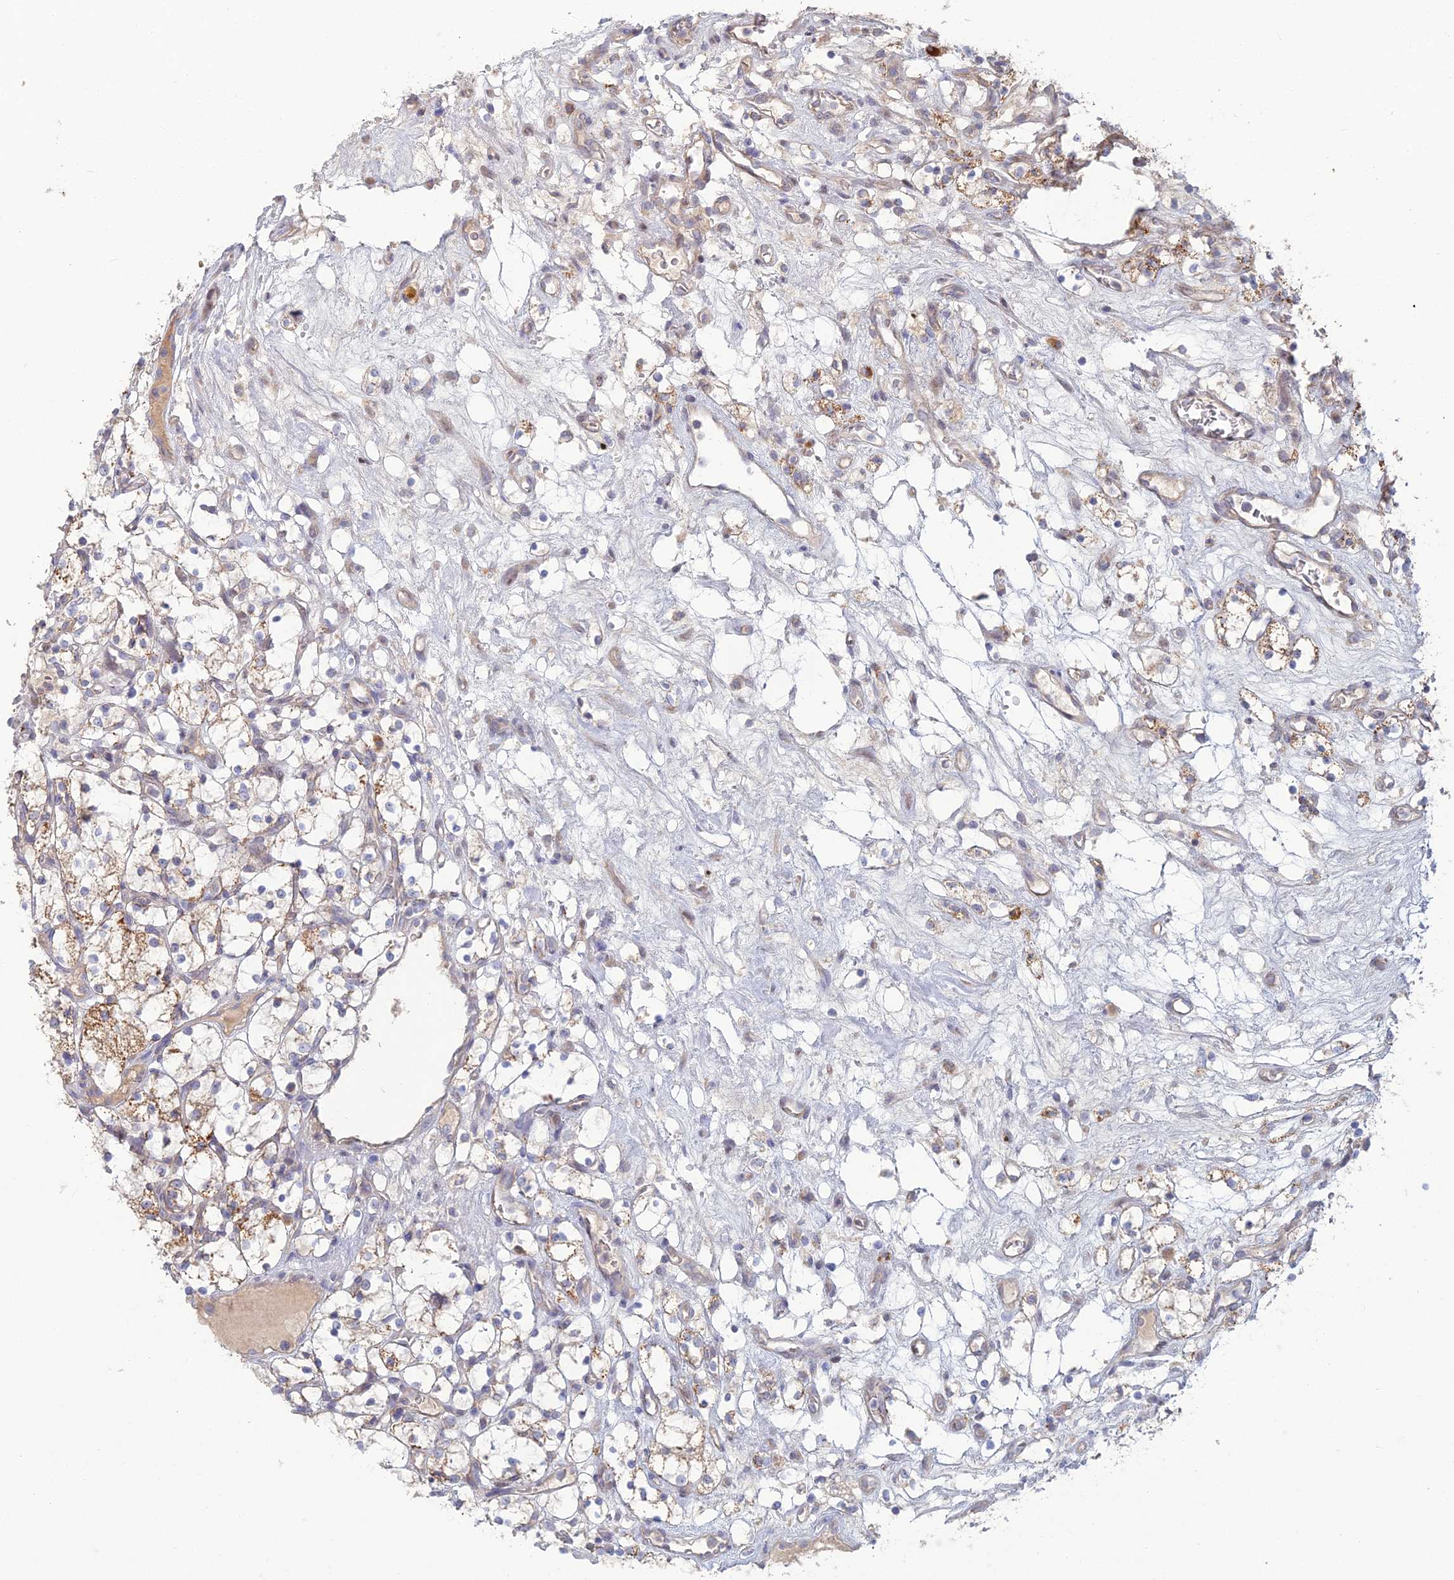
{"staining": {"intensity": "moderate", "quantity": "<25%", "location": "cytoplasmic/membranous"}, "tissue": "renal cancer", "cell_type": "Tumor cells", "image_type": "cancer", "snomed": [{"axis": "morphology", "description": "Adenocarcinoma, NOS"}, {"axis": "topography", "description": "Kidney"}], "caption": "Brown immunohistochemical staining in human renal adenocarcinoma demonstrates moderate cytoplasmic/membranous staining in approximately <25% of tumor cells.", "gene": "ARL16", "patient": {"sex": "female", "age": 69}}